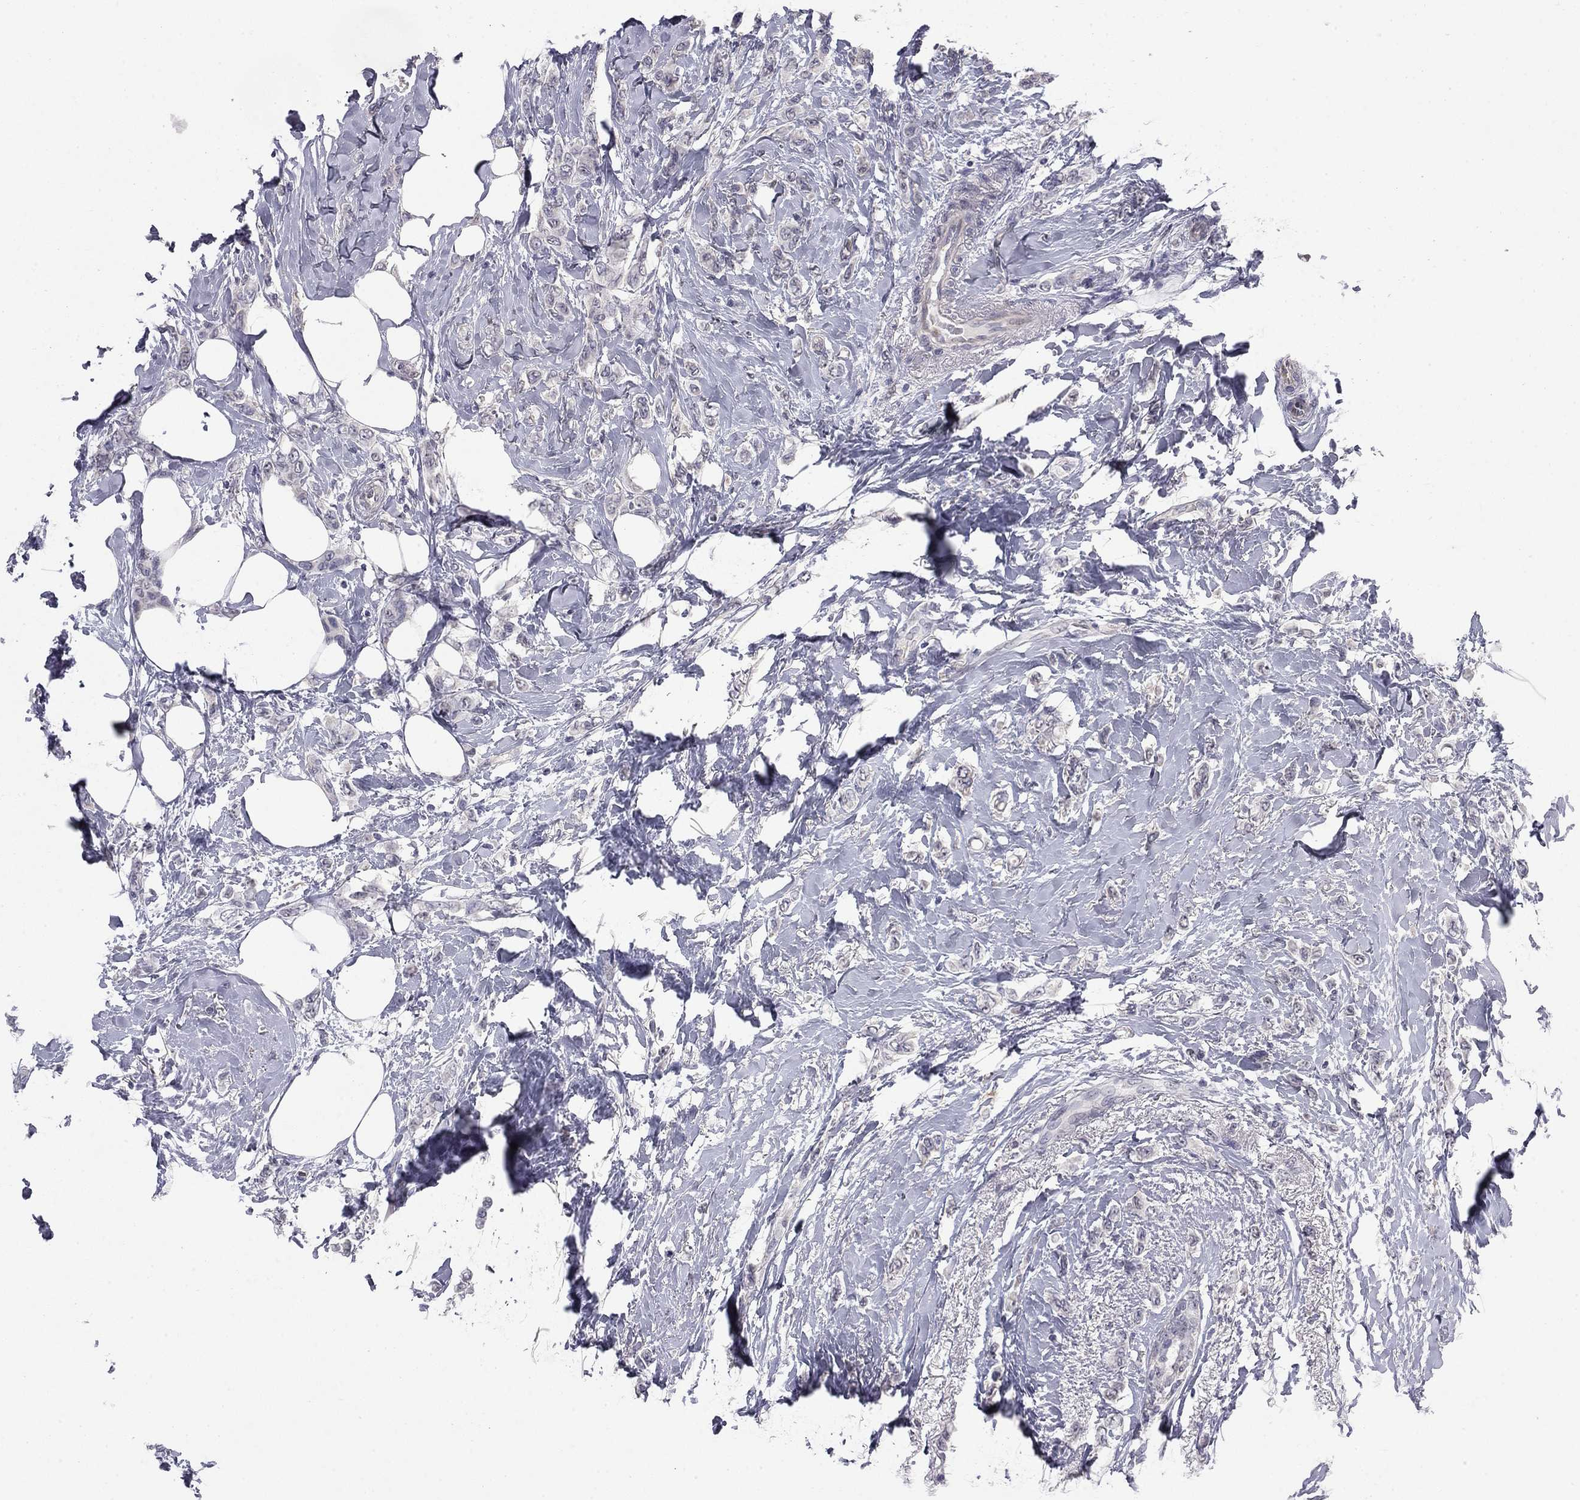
{"staining": {"intensity": "negative", "quantity": "none", "location": "none"}, "tissue": "breast cancer", "cell_type": "Tumor cells", "image_type": "cancer", "snomed": [{"axis": "morphology", "description": "Lobular carcinoma"}, {"axis": "topography", "description": "Breast"}], "caption": "Immunohistochemical staining of lobular carcinoma (breast) shows no significant positivity in tumor cells.", "gene": "PRRT2", "patient": {"sex": "female", "age": 66}}